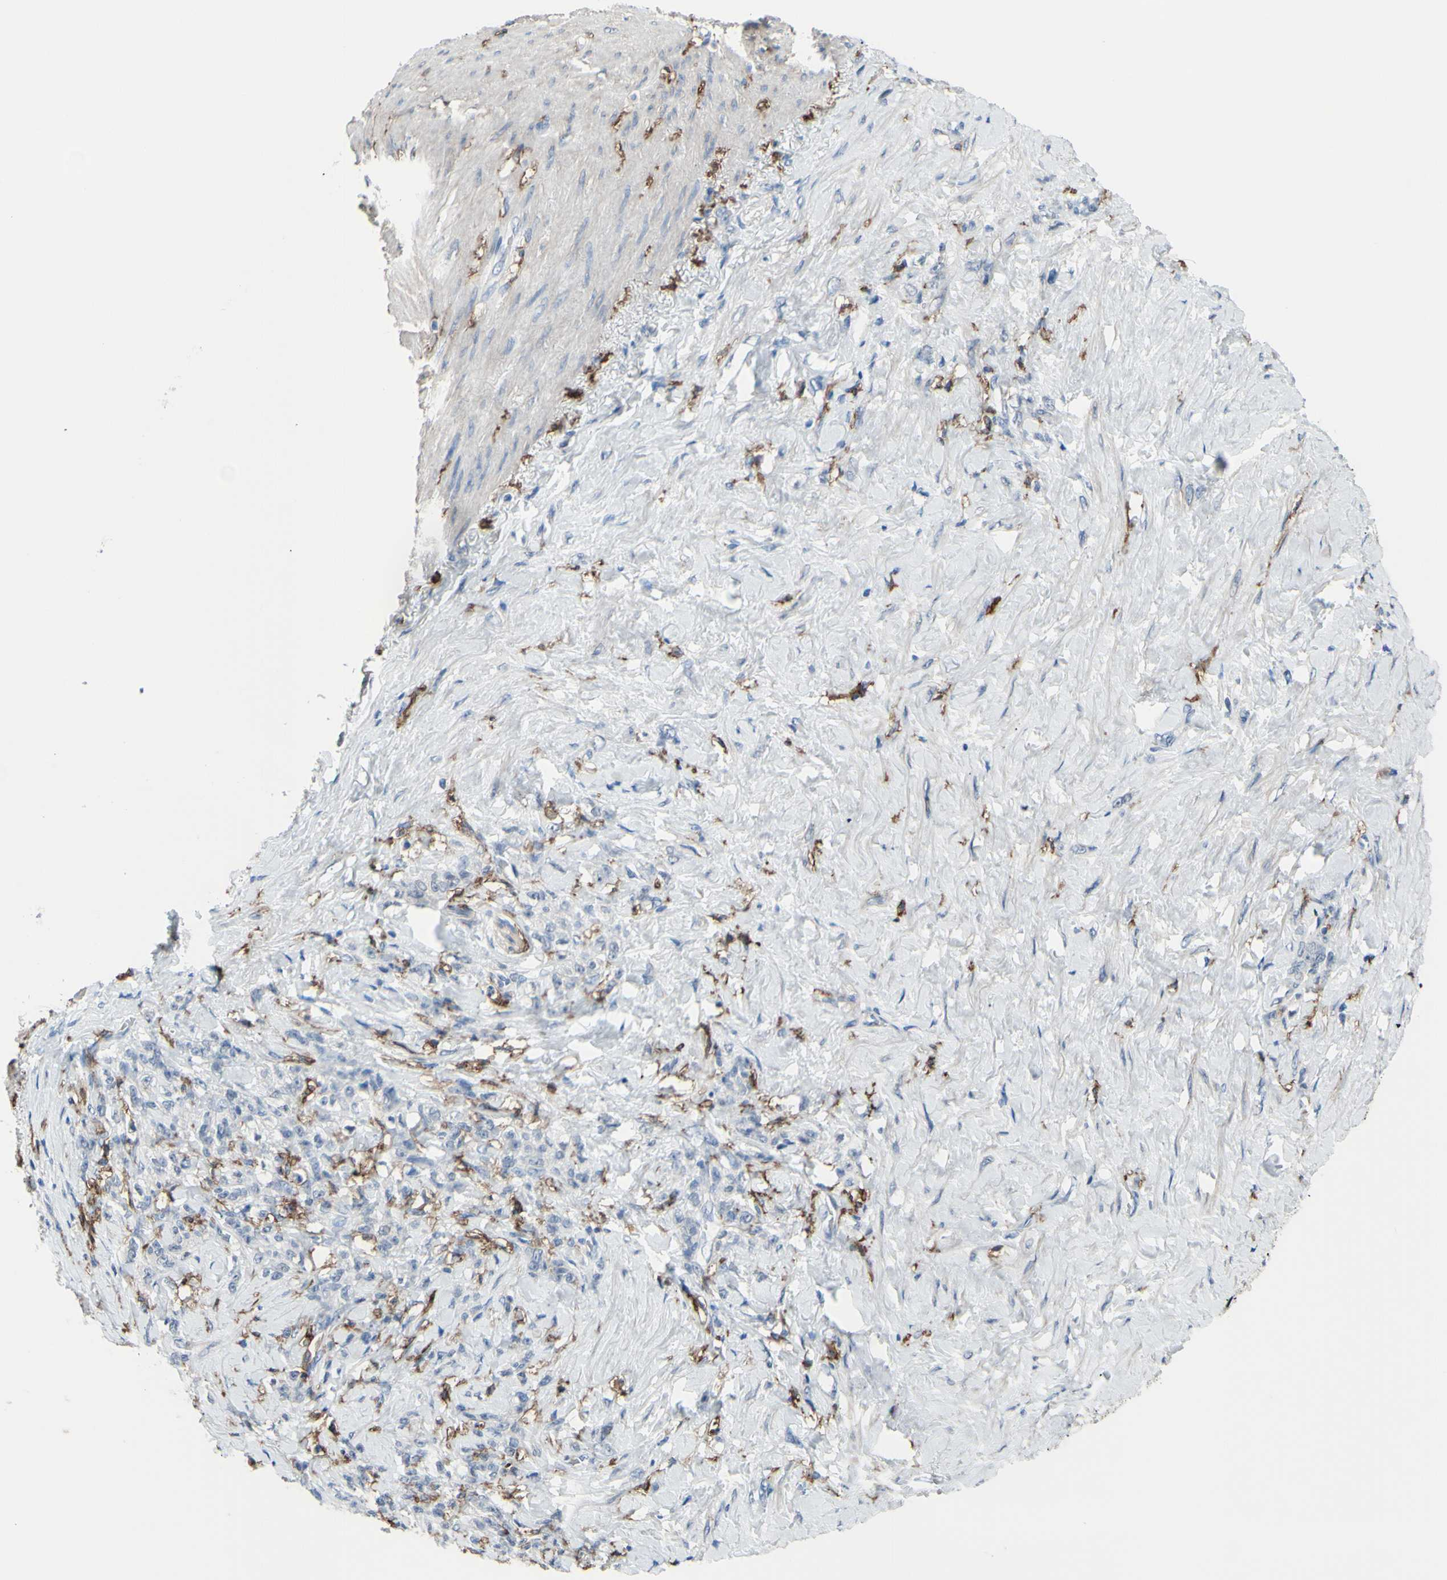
{"staining": {"intensity": "negative", "quantity": "none", "location": "none"}, "tissue": "stomach cancer", "cell_type": "Tumor cells", "image_type": "cancer", "snomed": [{"axis": "morphology", "description": "Adenocarcinoma, NOS"}, {"axis": "topography", "description": "Stomach"}], "caption": "Tumor cells show no significant positivity in stomach adenocarcinoma.", "gene": "FCGR2A", "patient": {"sex": "male", "age": 82}}